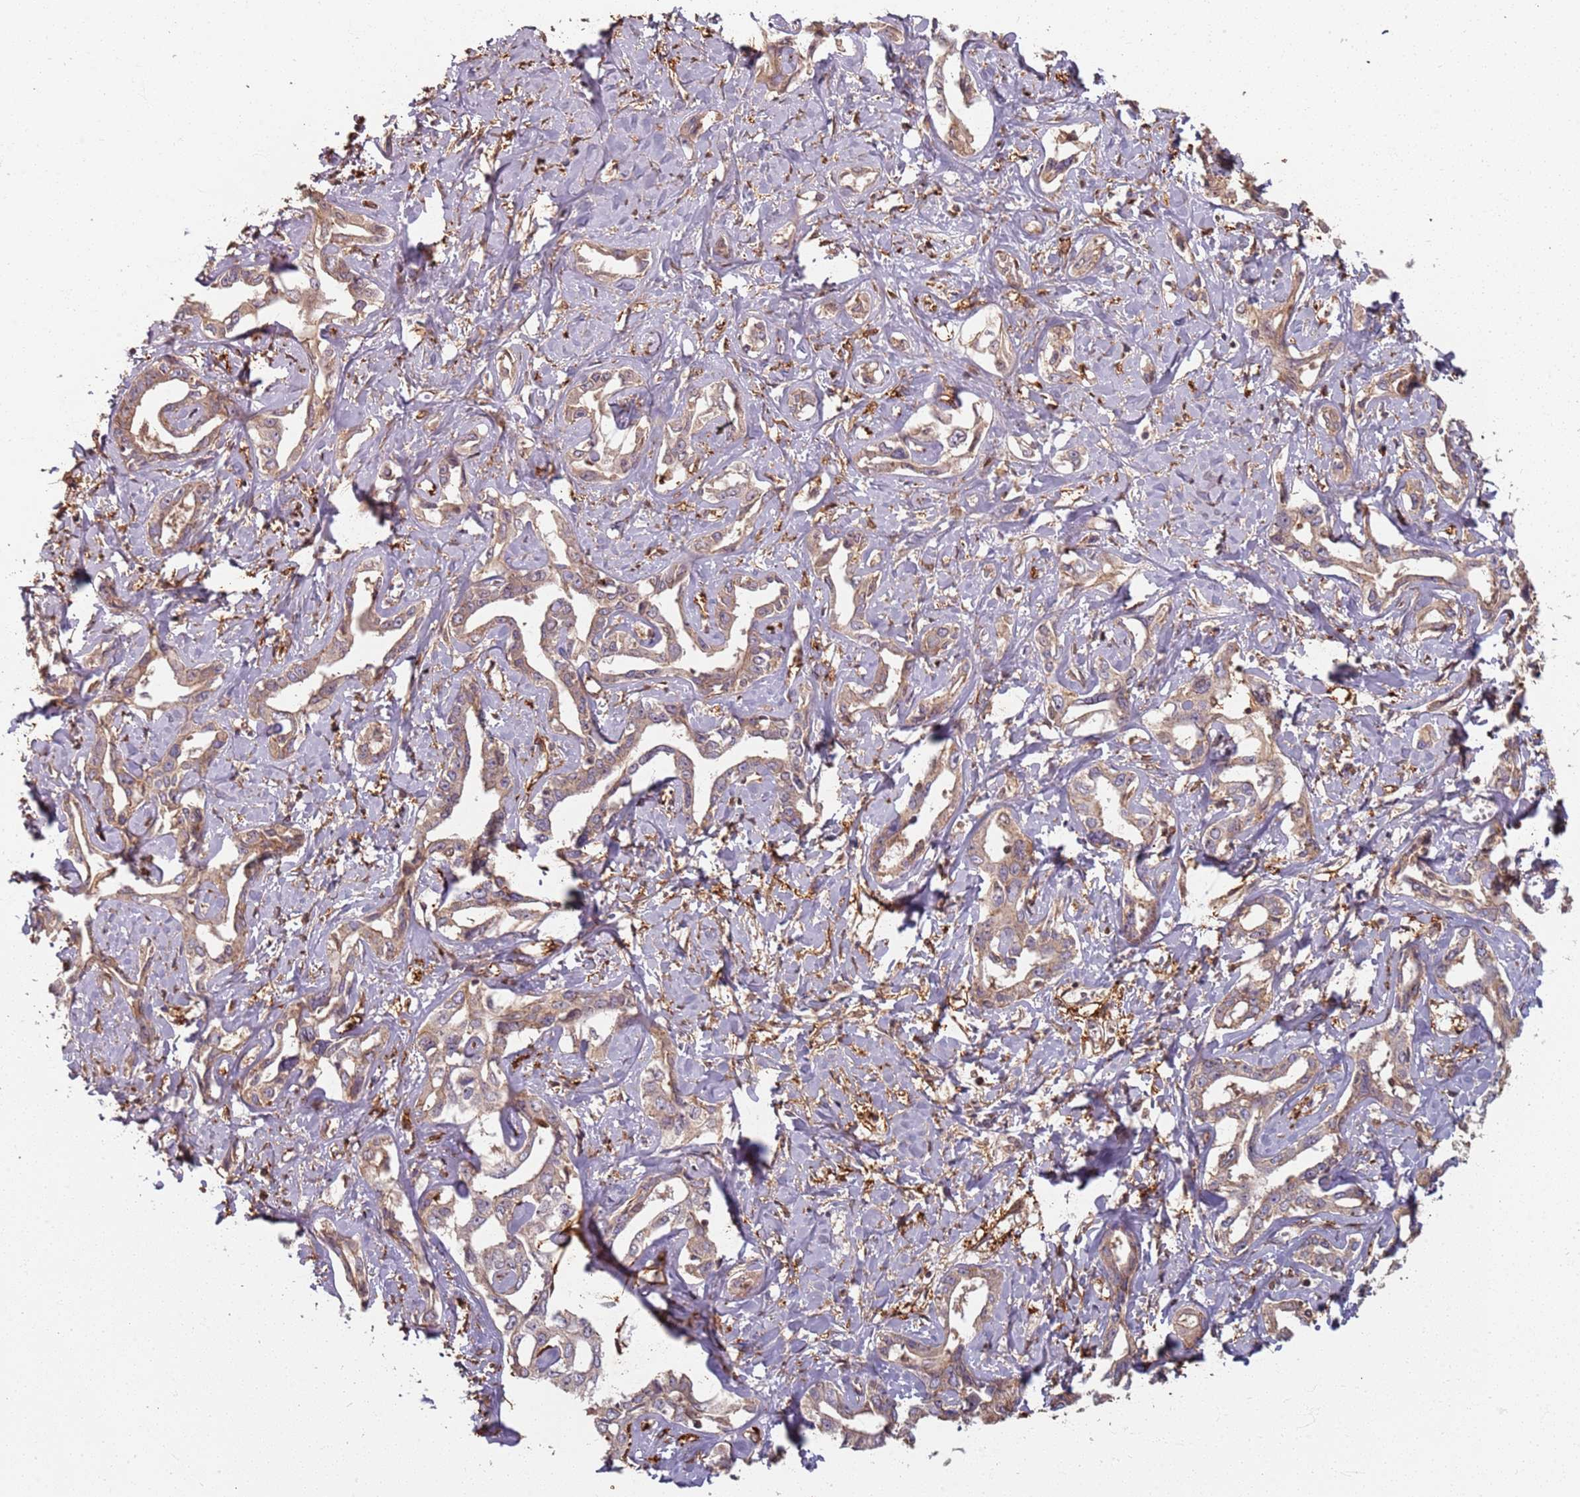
{"staining": {"intensity": "weak", "quantity": ">75%", "location": "cytoplasmic/membranous"}, "tissue": "liver cancer", "cell_type": "Tumor cells", "image_type": "cancer", "snomed": [{"axis": "morphology", "description": "Cholangiocarcinoma"}, {"axis": "topography", "description": "Liver"}], "caption": "About >75% of tumor cells in human liver cancer reveal weak cytoplasmic/membranous protein staining as visualized by brown immunohistochemical staining.", "gene": "SDCCAG8", "patient": {"sex": "male", "age": 59}}